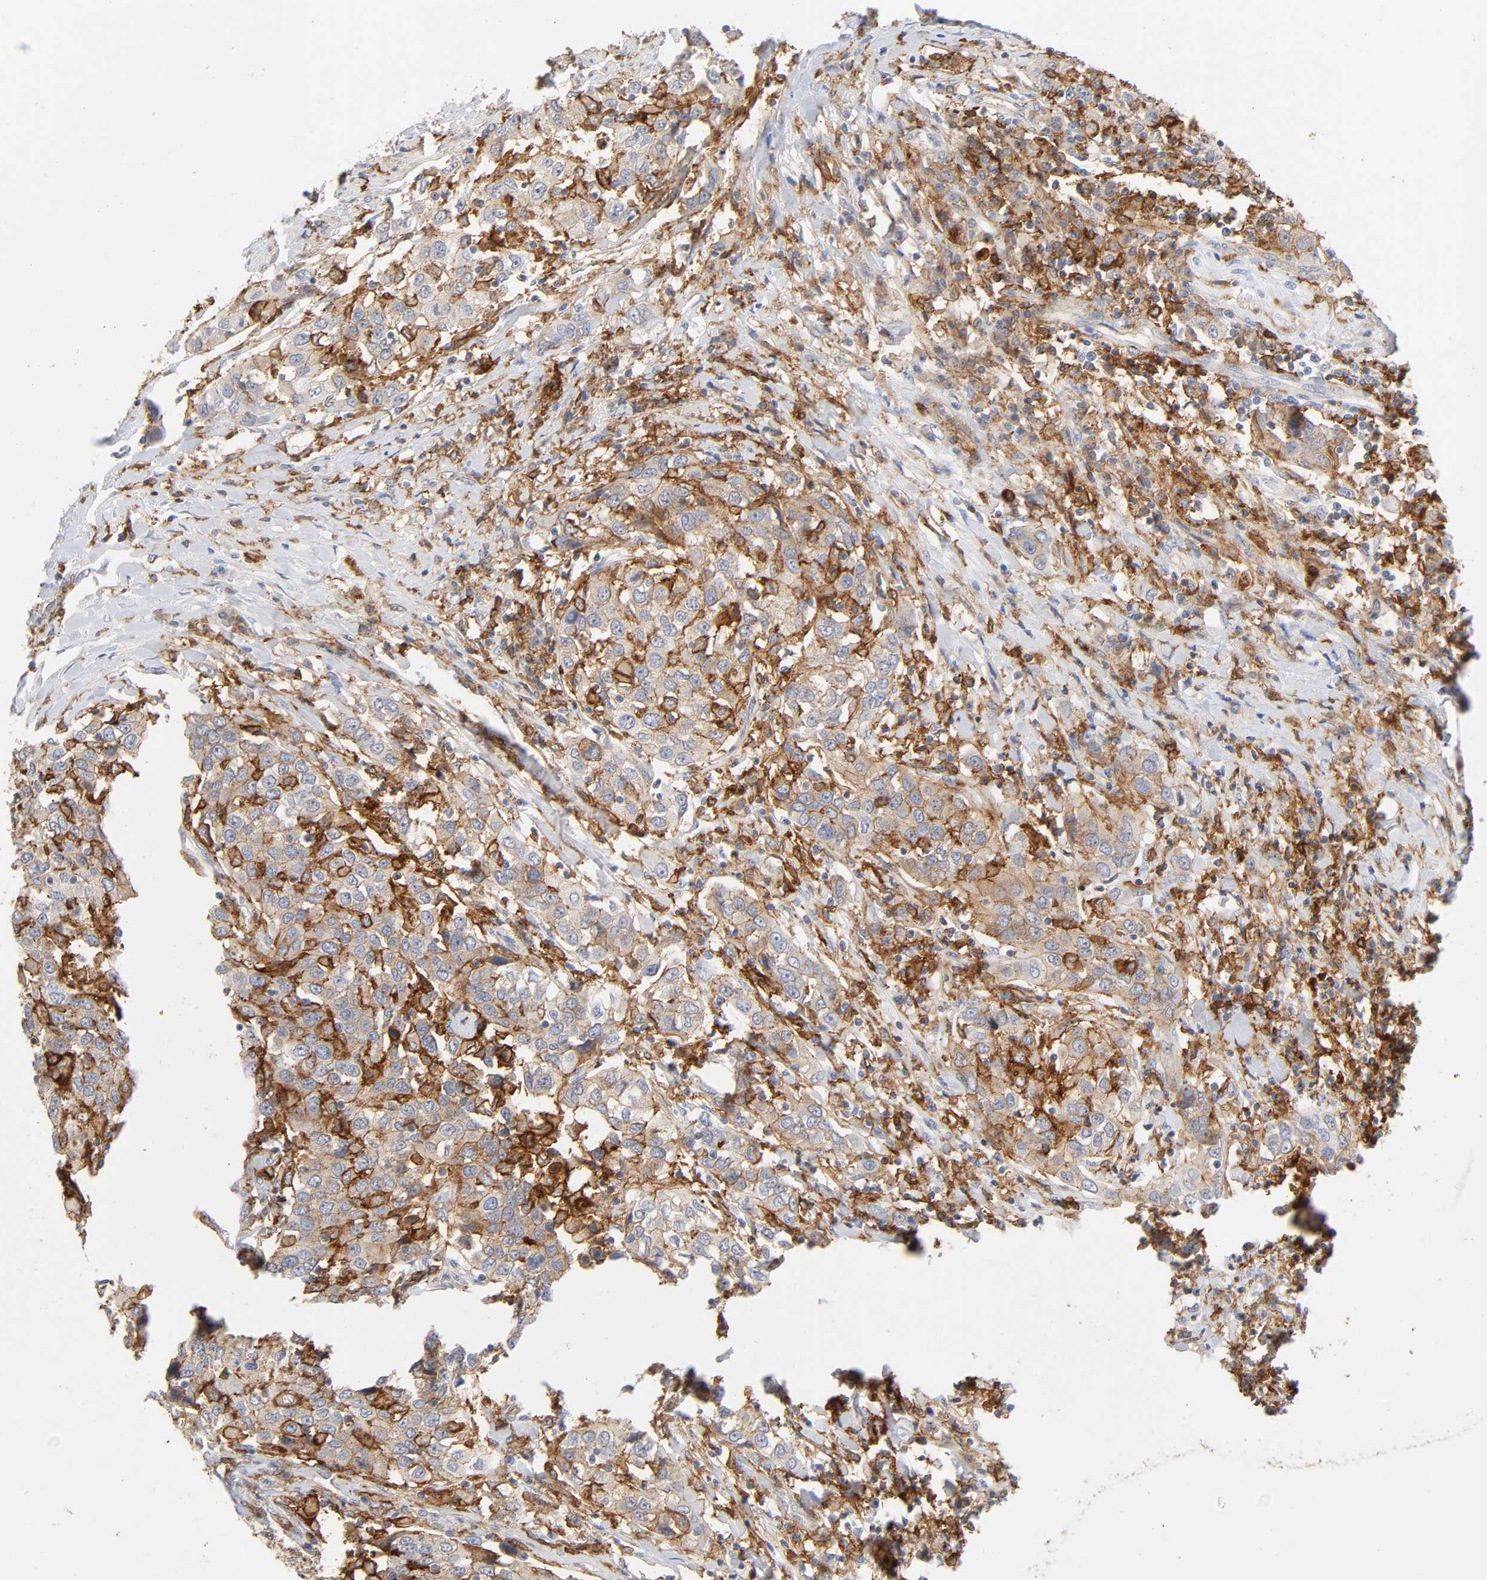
{"staining": {"intensity": "moderate", "quantity": "25%-75%", "location": "cytoplasmic/membranous"}, "tissue": "urothelial cancer", "cell_type": "Tumor cells", "image_type": "cancer", "snomed": [{"axis": "morphology", "description": "Urothelial carcinoma, High grade"}, {"axis": "topography", "description": "Urinary bladder"}], "caption": "About 25%-75% of tumor cells in human urothelial cancer demonstrate moderate cytoplasmic/membranous protein staining as visualized by brown immunohistochemical staining.", "gene": "LYN", "patient": {"sex": "female", "age": 80}}